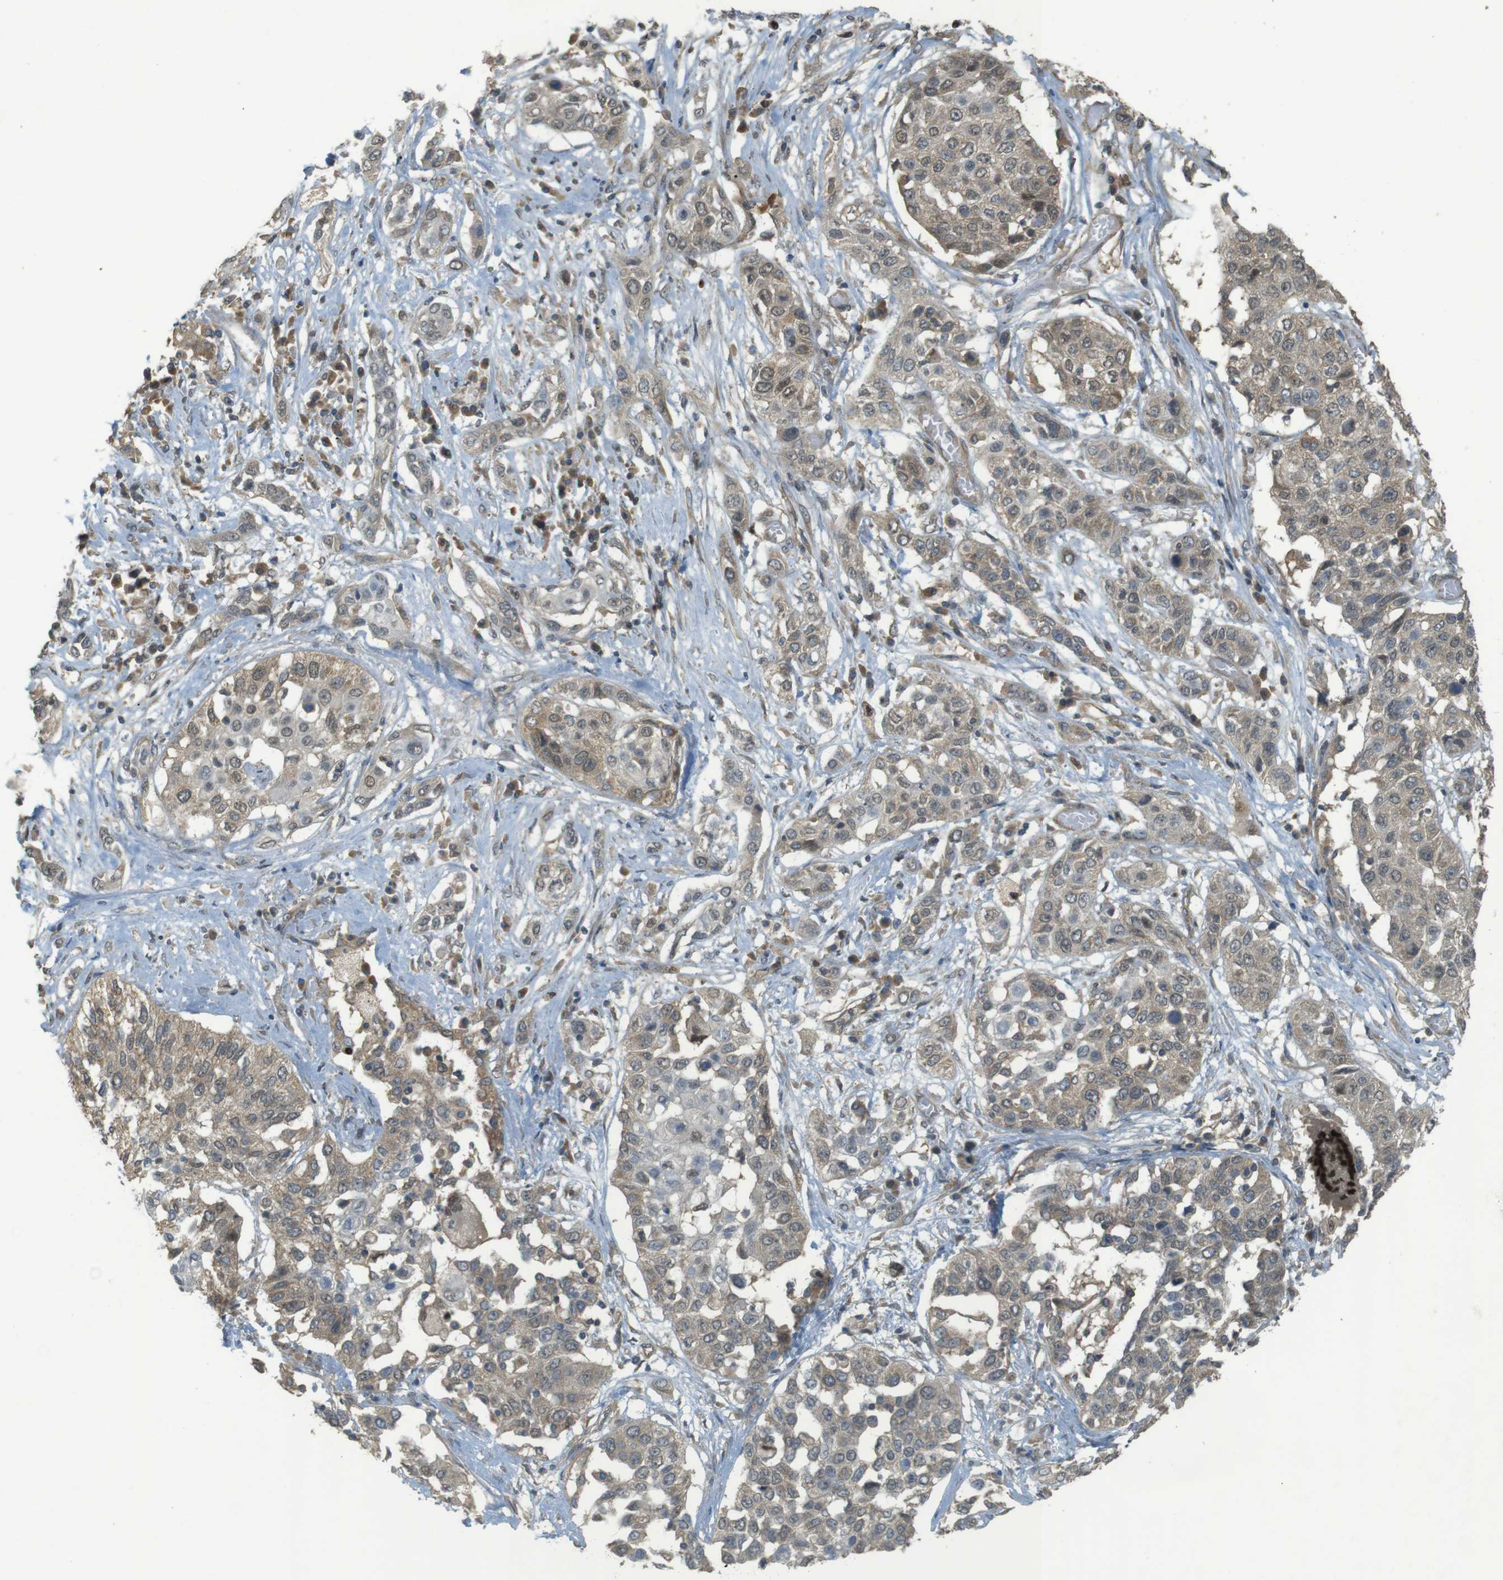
{"staining": {"intensity": "weak", "quantity": ">75%", "location": "cytoplasmic/membranous,nuclear"}, "tissue": "lung cancer", "cell_type": "Tumor cells", "image_type": "cancer", "snomed": [{"axis": "morphology", "description": "Squamous cell carcinoma, NOS"}, {"axis": "topography", "description": "Lung"}], "caption": "An immunohistochemistry (IHC) image of neoplastic tissue is shown. Protein staining in brown highlights weak cytoplasmic/membranous and nuclear positivity in lung cancer (squamous cell carcinoma) within tumor cells.", "gene": "ZDHHC20", "patient": {"sex": "male", "age": 71}}